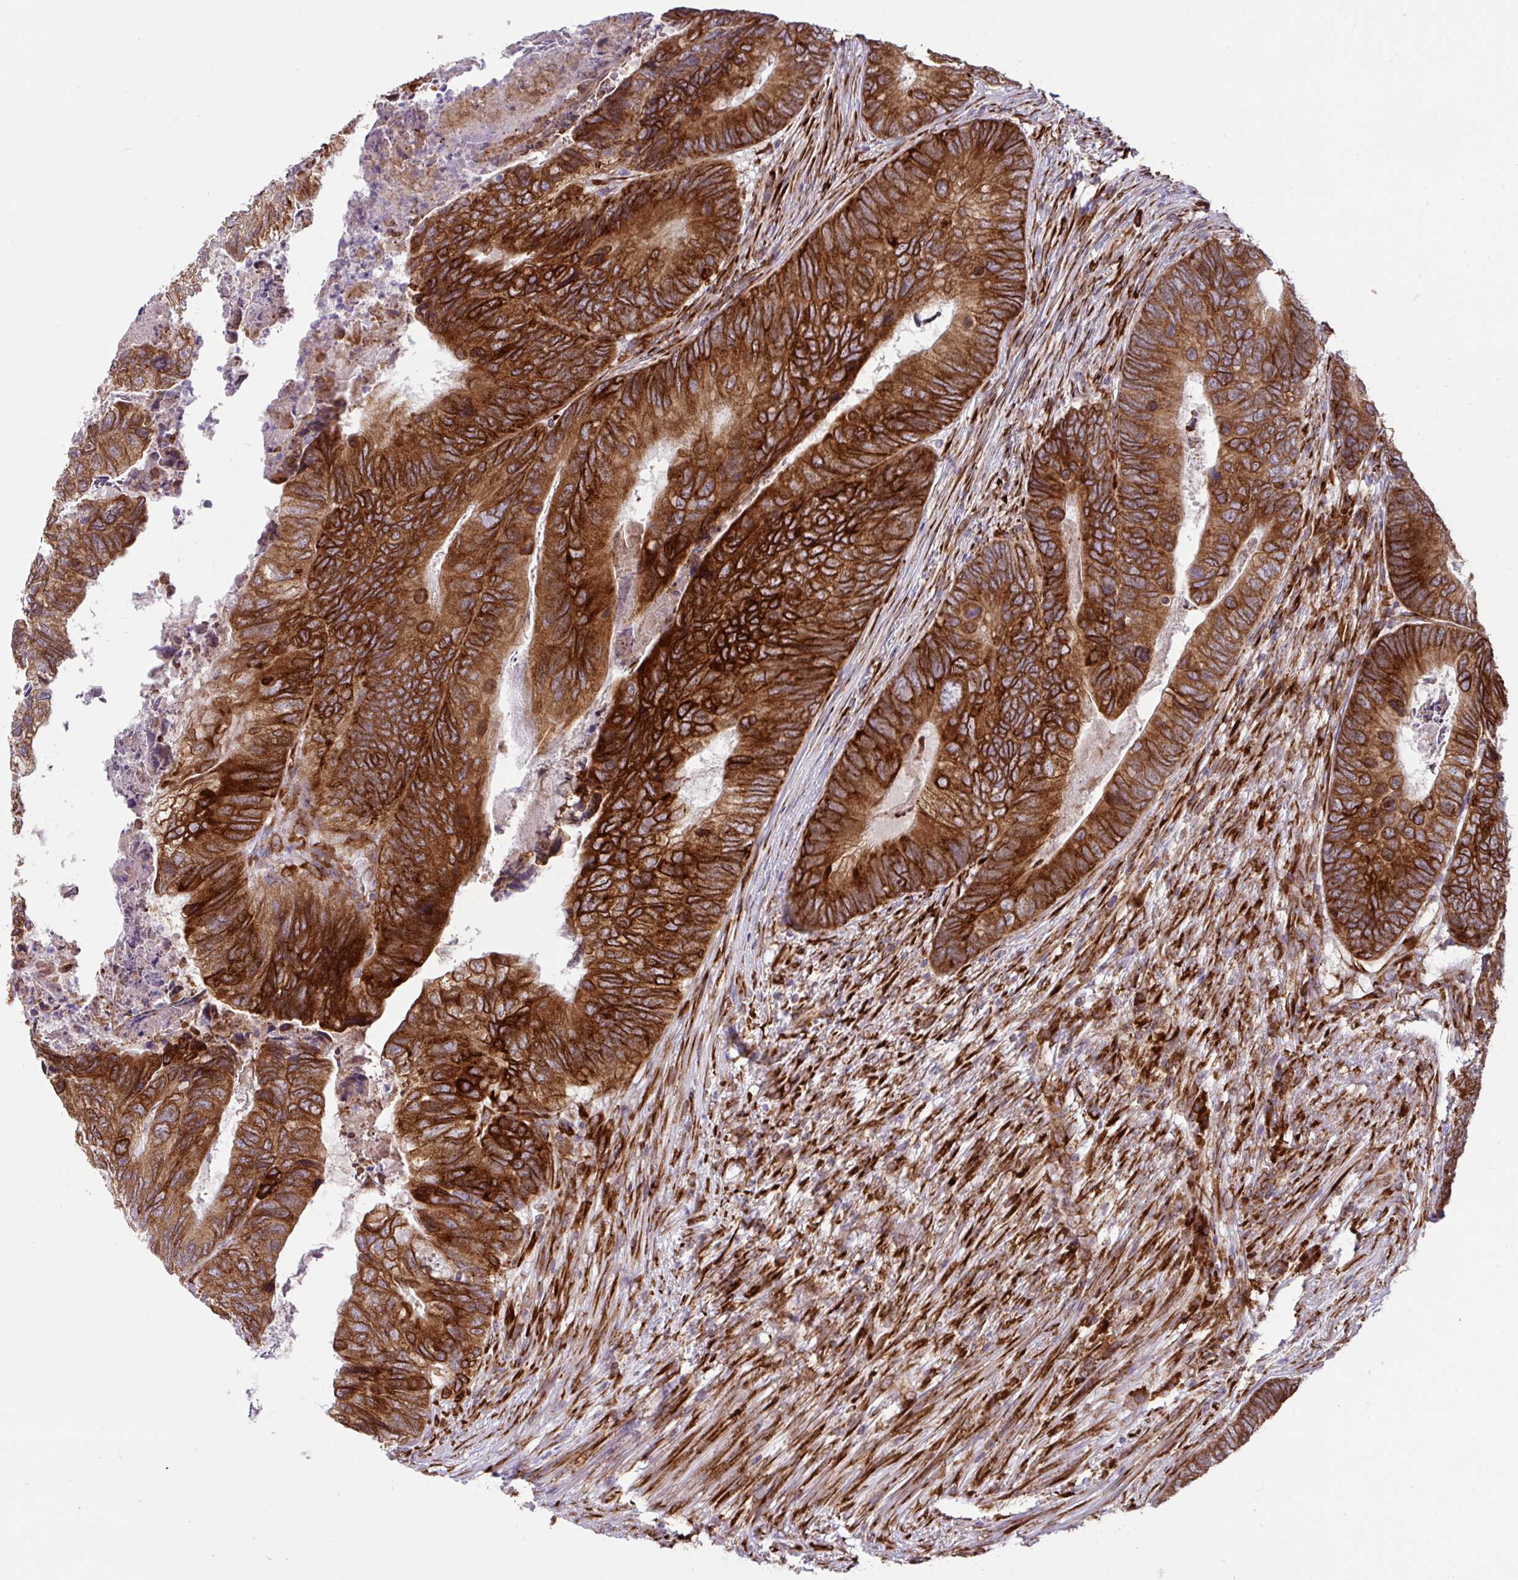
{"staining": {"intensity": "strong", "quantity": ">75%", "location": "cytoplasmic/membranous"}, "tissue": "colorectal cancer", "cell_type": "Tumor cells", "image_type": "cancer", "snomed": [{"axis": "morphology", "description": "Adenocarcinoma, NOS"}, {"axis": "topography", "description": "Colon"}], "caption": "This photomicrograph reveals immunohistochemistry (IHC) staining of colorectal cancer (adenocarcinoma), with high strong cytoplasmic/membranous positivity in about >75% of tumor cells.", "gene": "SLC39A7", "patient": {"sex": "female", "age": 67}}